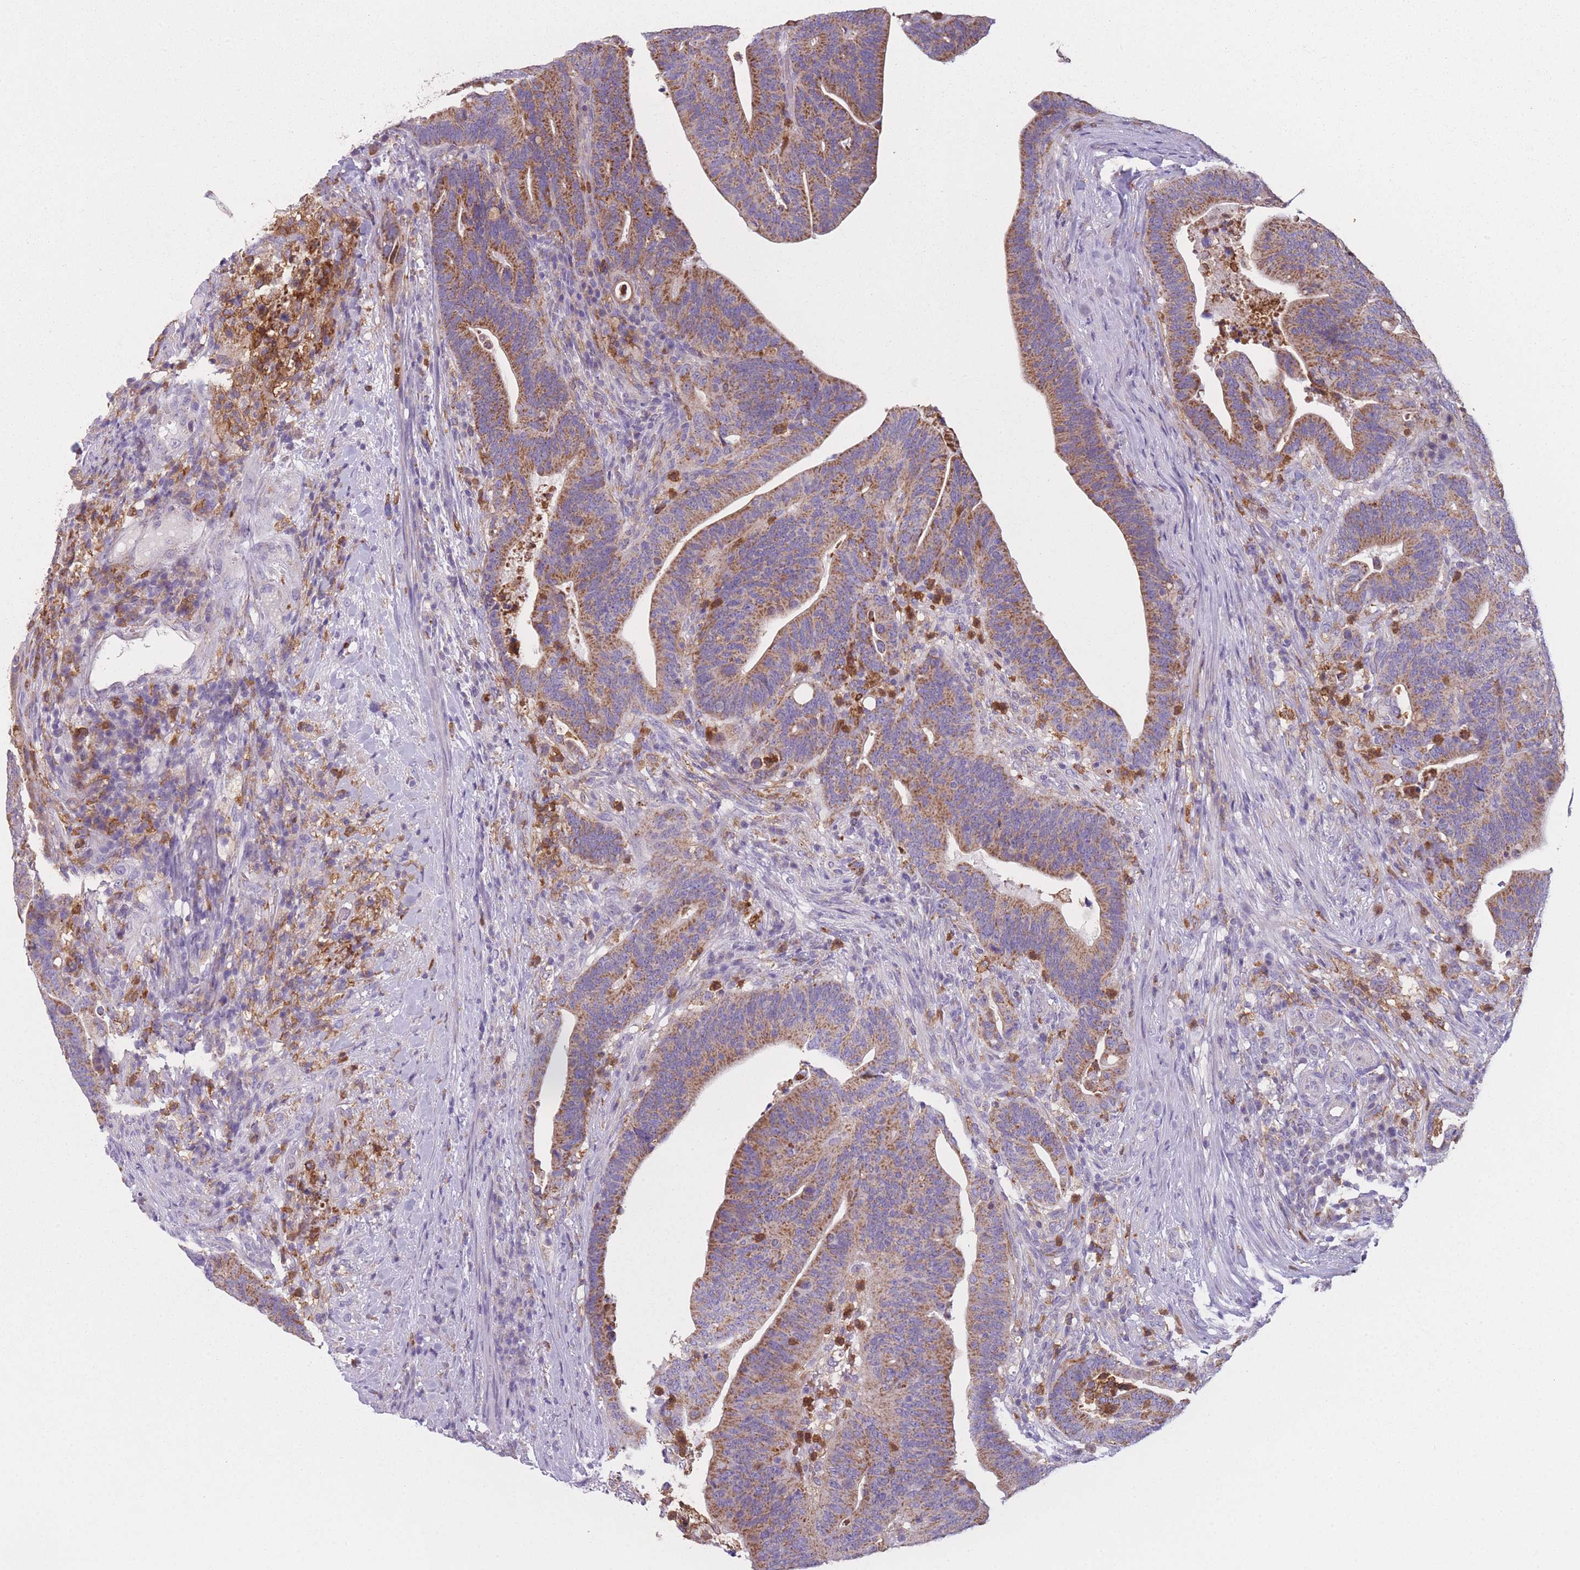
{"staining": {"intensity": "moderate", "quantity": ">75%", "location": "cytoplasmic/membranous"}, "tissue": "colorectal cancer", "cell_type": "Tumor cells", "image_type": "cancer", "snomed": [{"axis": "morphology", "description": "Adenocarcinoma, NOS"}, {"axis": "topography", "description": "Colon"}], "caption": "DAB (3,3'-diaminobenzidine) immunohistochemical staining of human adenocarcinoma (colorectal) displays moderate cytoplasmic/membranous protein staining in about >75% of tumor cells.", "gene": "PRAM1", "patient": {"sex": "female", "age": 66}}